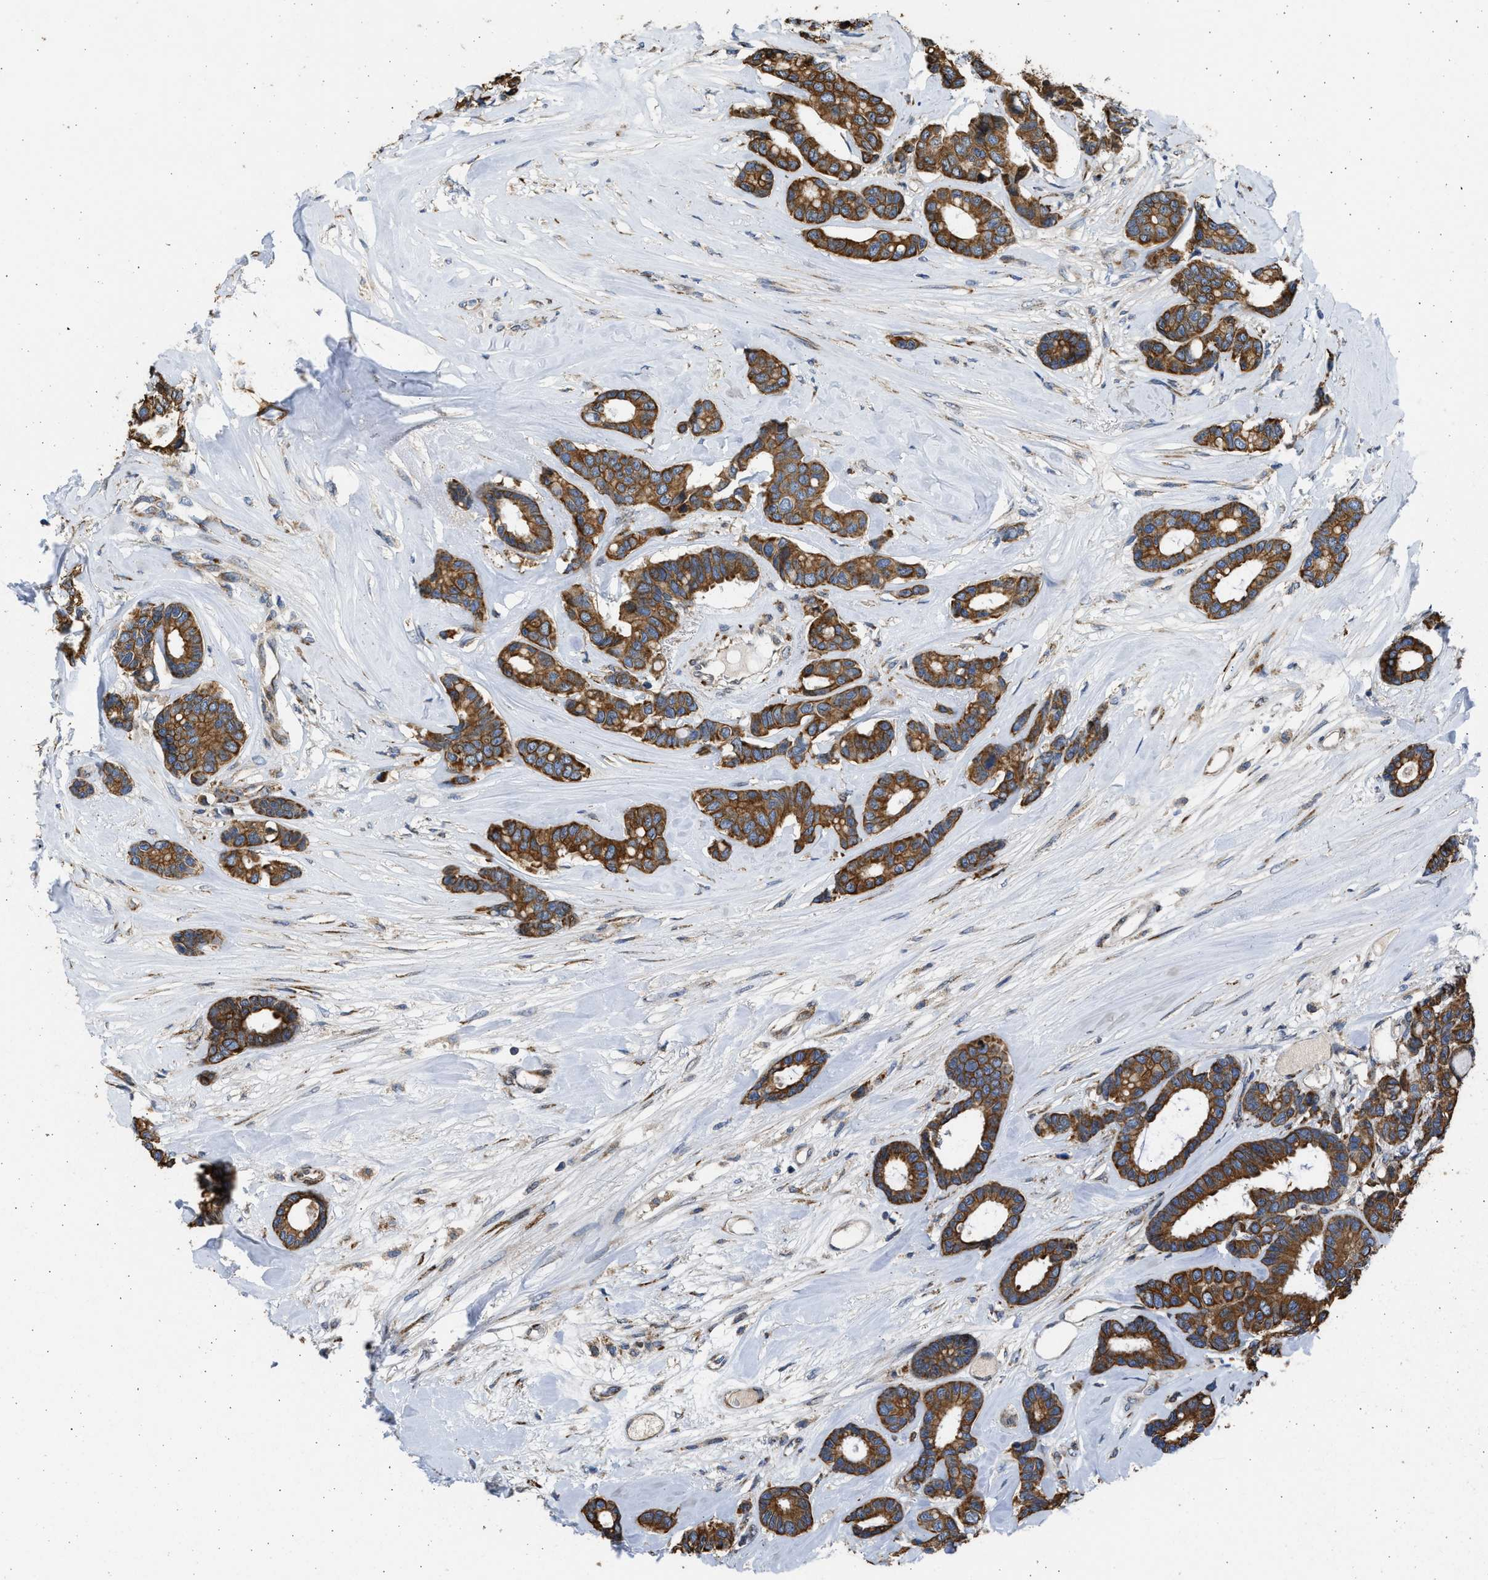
{"staining": {"intensity": "strong", "quantity": ">75%", "location": "cytoplasmic/membranous"}, "tissue": "breast cancer", "cell_type": "Tumor cells", "image_type": "cancer", "snomed": [{"axis": "morphology", "description": "Duct carcinoma"}, {"axis": "topography", "description": "Breast"}], "caption": "High-power microscopy captured an immunohistochemistry (IHC) micrograph of invasive ductal carcinoma (breast), revealing strong cytoplasmic/membranous expression in about >75% of tumor cells.", "gene": "PLD2", "patient": {"sex": "female", "age": 87}}